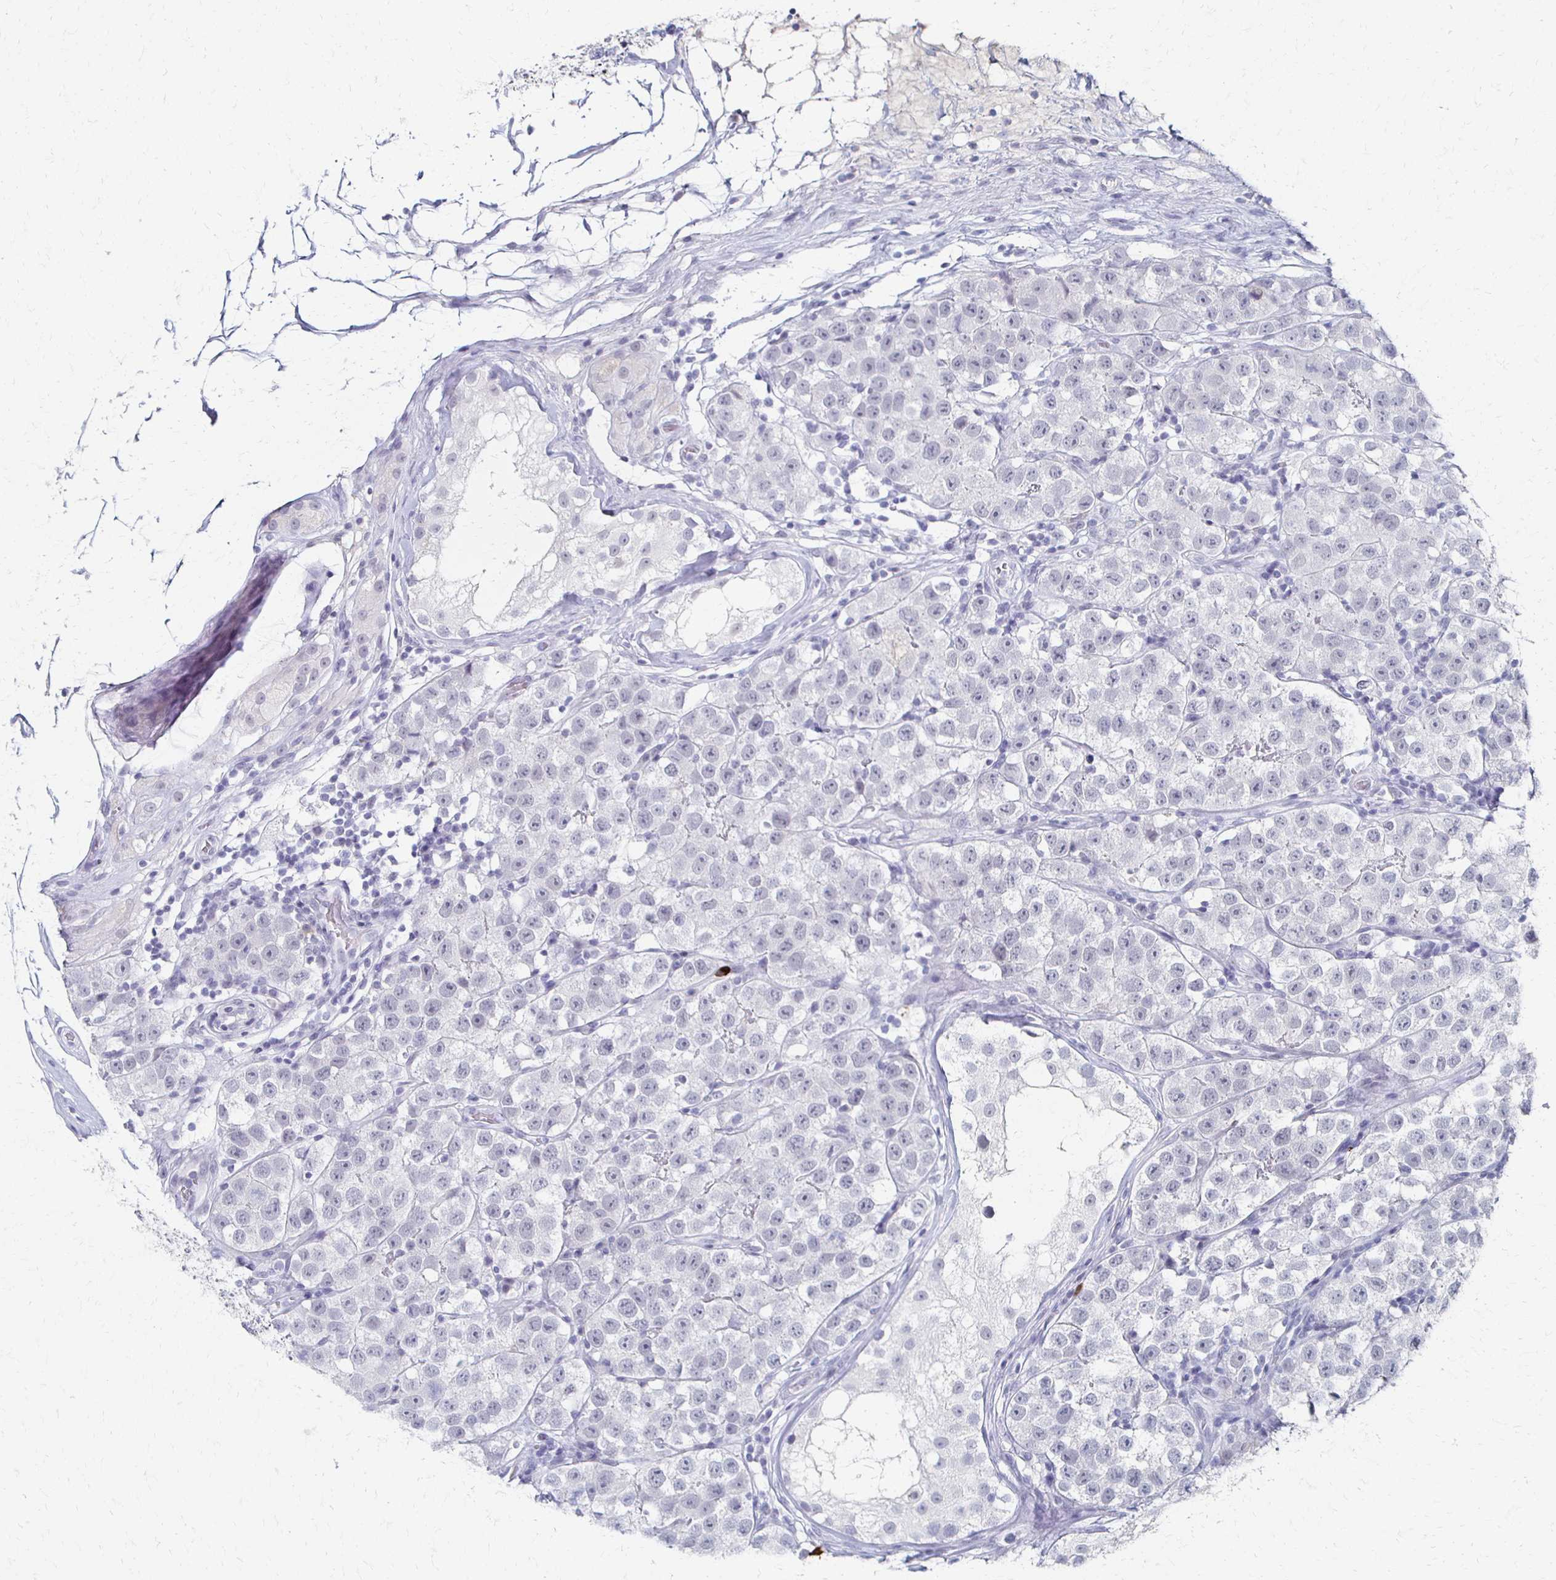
{"staining": {"intensity": "negative", "quantity": "none", "location": "none"}, "tissue": "testis cancer", "cell_type": "Tumor cells", "image_type": "cancer", "snomed": [{"axis": "morphology", "description": "Seminoma, NOS"}, {"axis": "topography", "description": "Testis"}], "caption": "A high-resolution image shows immunohistochemistry staining of testis cancer (seminoma), which shows no significant staining in tumor cells.", "gene": "CXCR2", "patient": {"sex": "male", "age": 34}}